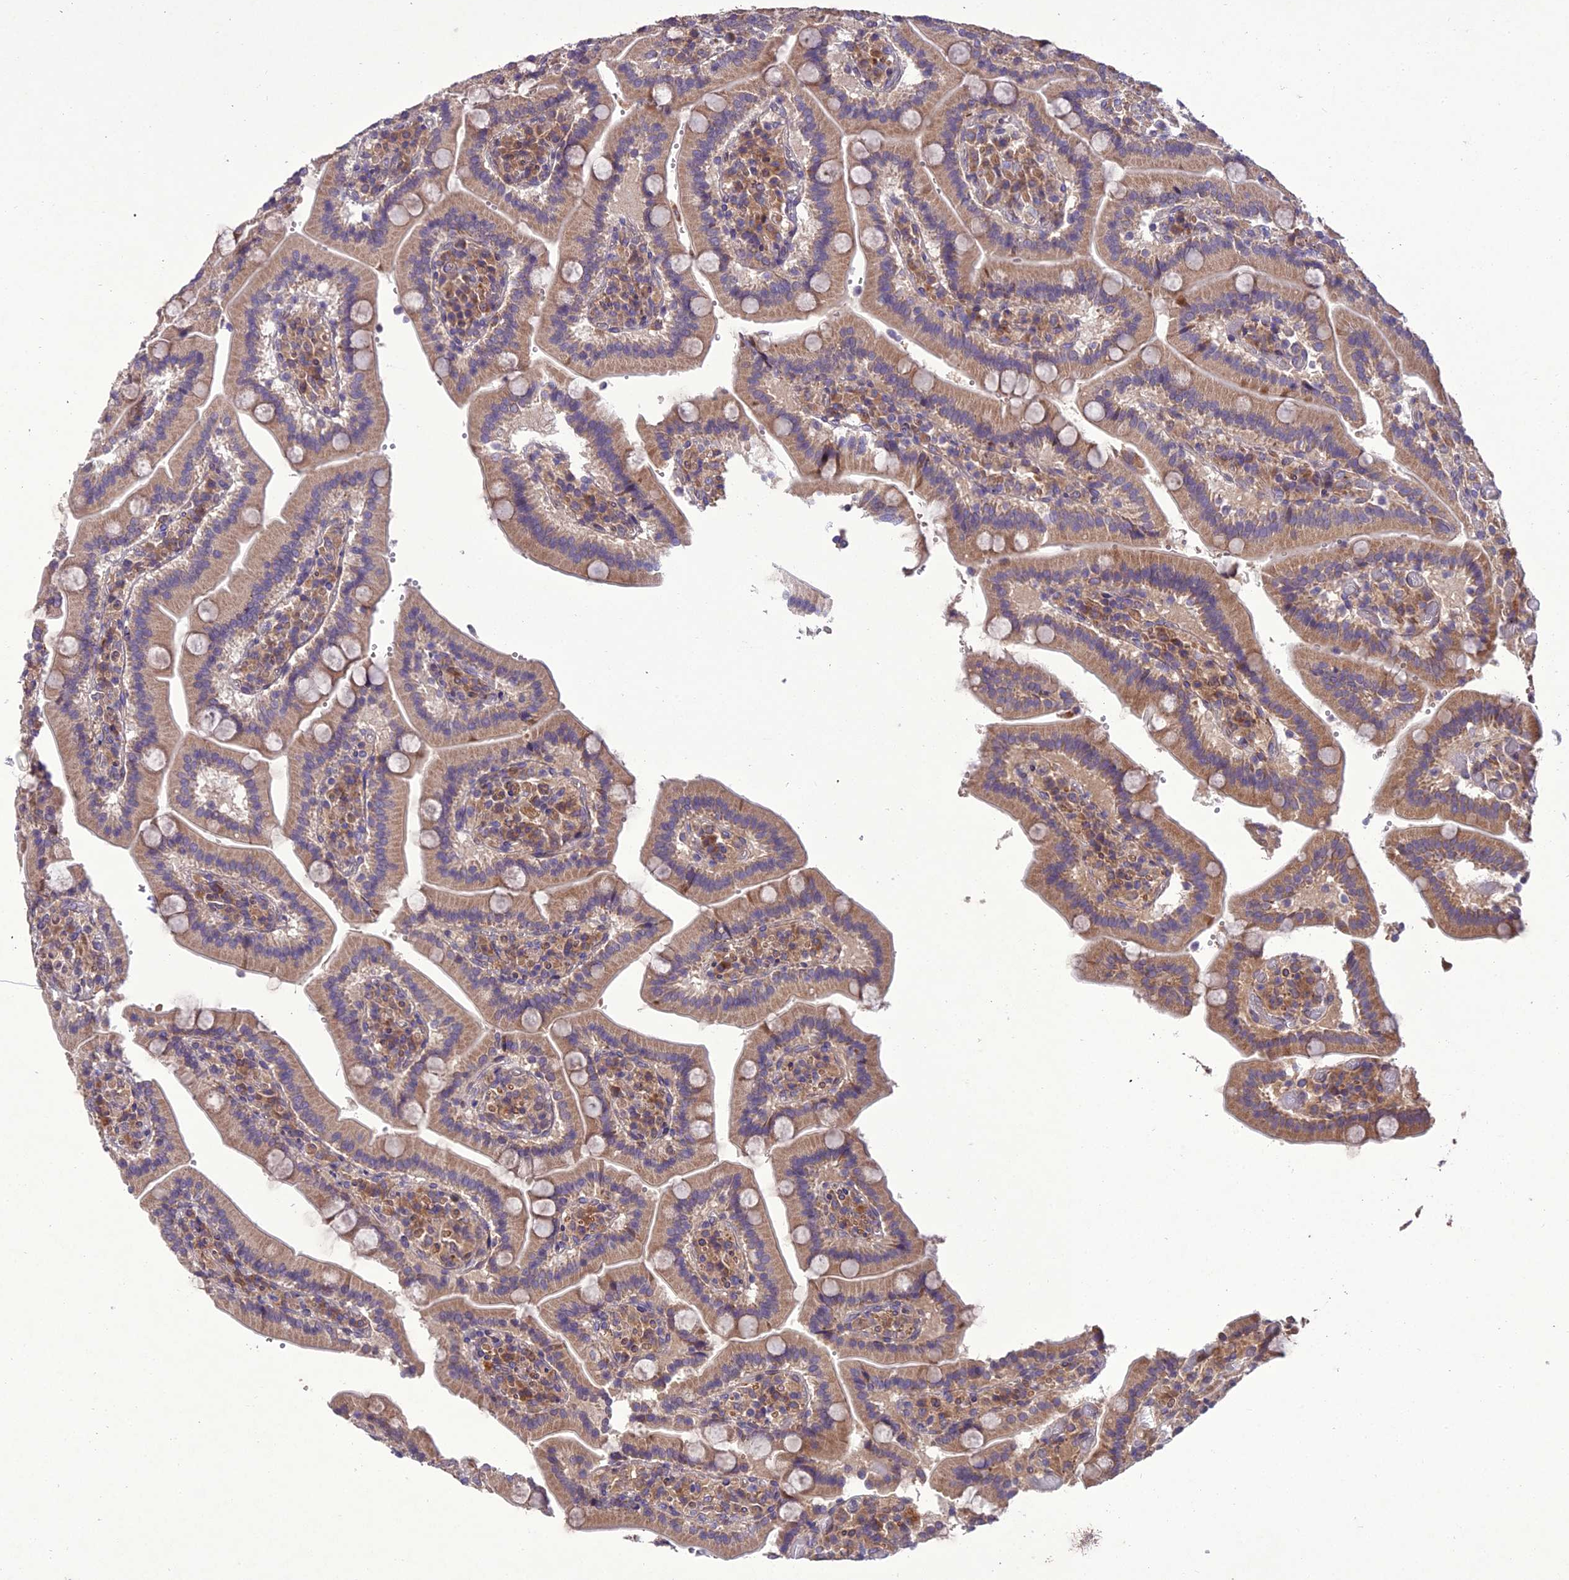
{"staining": {"intensity": "moderate", "quantity": ">75%", "location": "cytoplasmic/membranous"}, "tissue": "duodenum", "cell_type": "Glandular cells", "image_type": "normal", "snomed": [{"axis": "morphology", "description": "Normal tissue, NOS"}, {"axis": "topography", "description": "Duodenum"}], "caption": "Moderate cytoplasmic/membranous staining for a protein is present in approximately >75% of glandular cells of normal duodenum using immunohistochemistry.", "gene": "CENPL", "patient": {"sex": "female", "age": 62}}